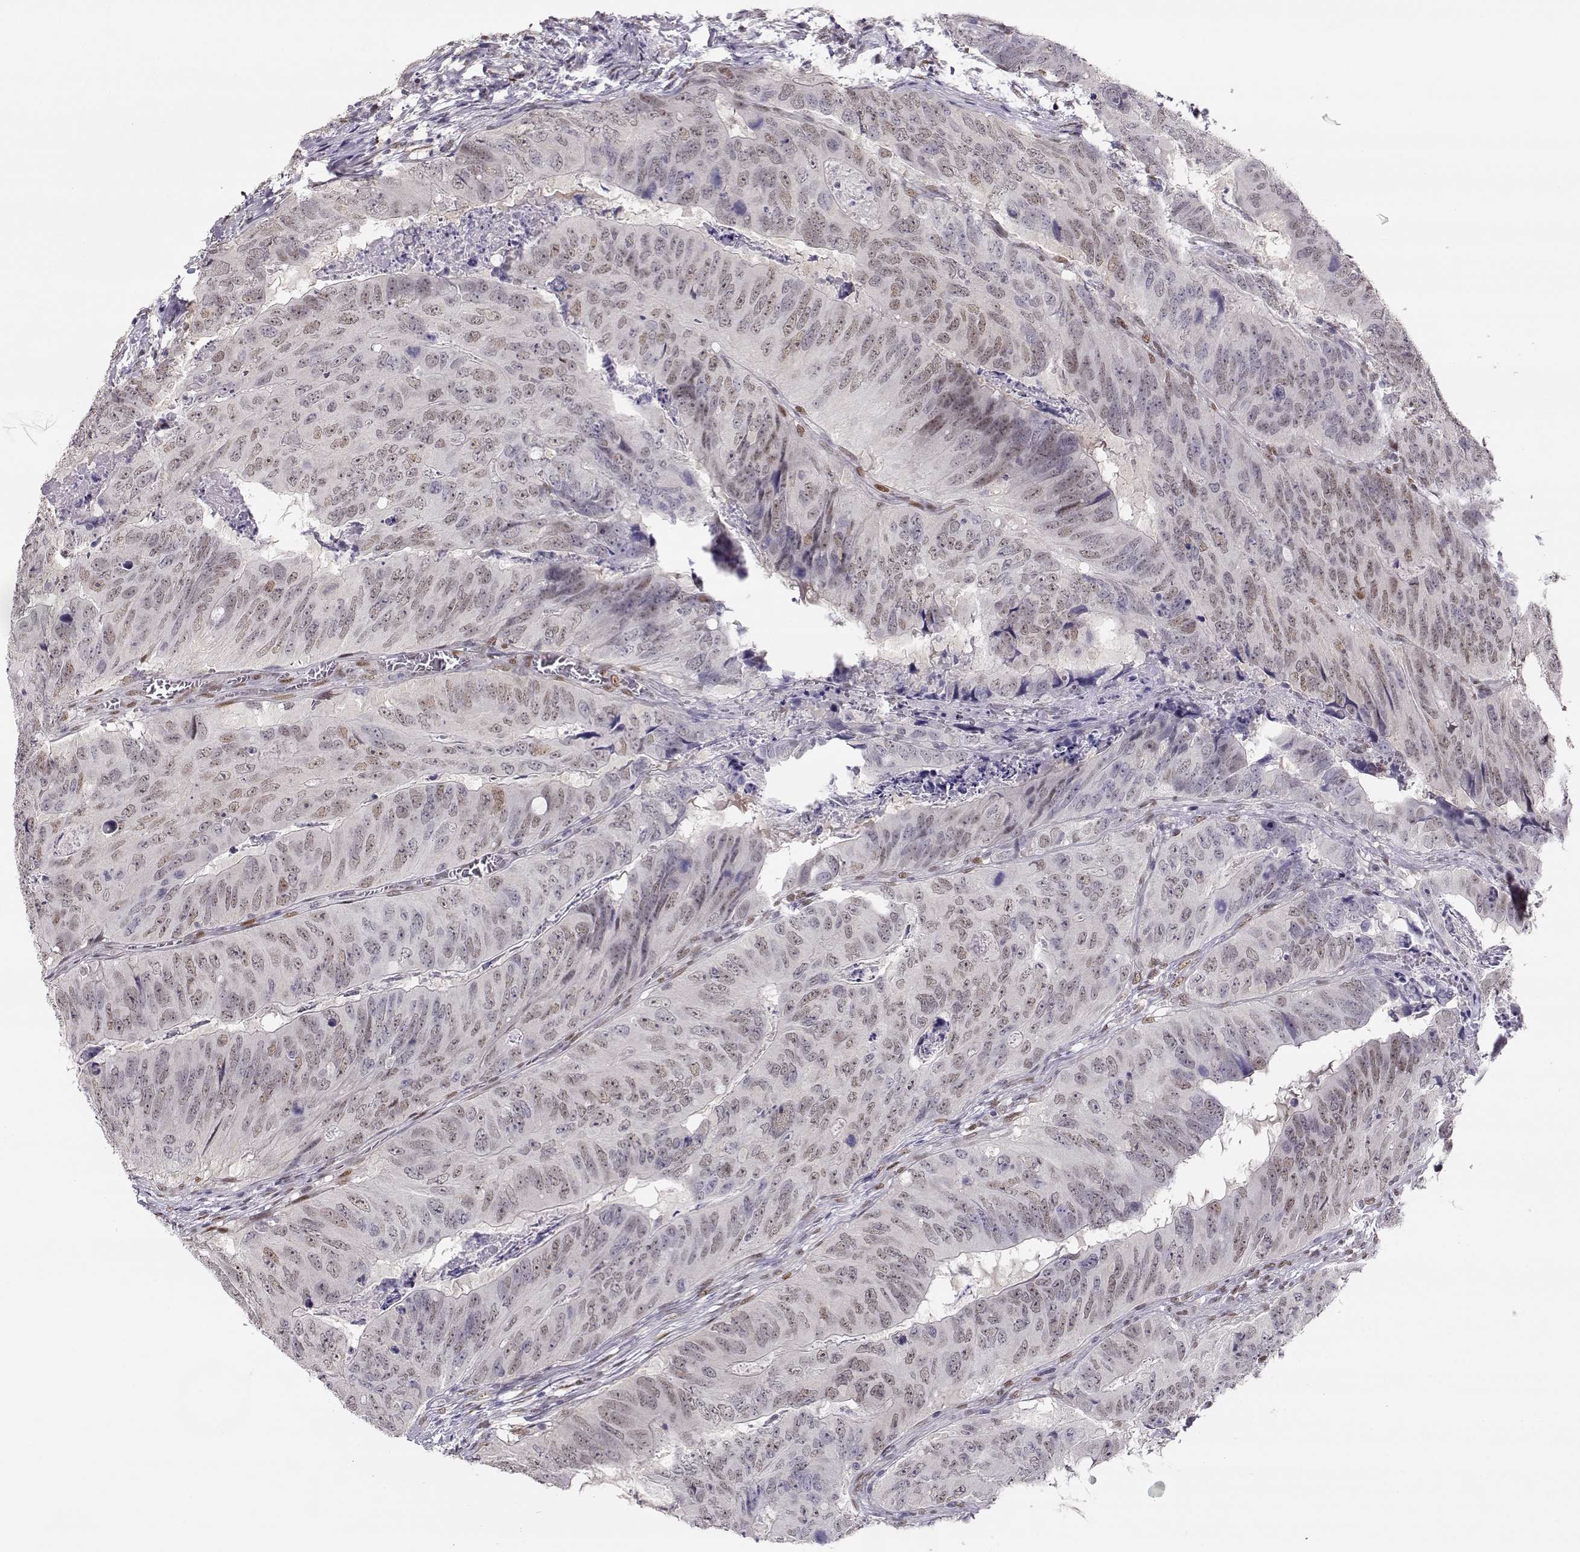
{"staining": {"intensity": "weak", "quantity": "25%-75%", "location": "nuclear"}, "tissue": "colorectal cancer", "cell_type": "Tumor cells", "image_type": "cancer", "snomed": [{"axis": "morphology", "description": "Adenocarcinoma, NOS"}, {"axis": "topography", "description": "Colon"}], "caption": "A low amount of weak nuclear expression is identified in about 25%-75% of tumor cells in colorectal cancer (adenocarcinoma) tissue.", "gene": "POLI", "patient": {"sex": "male", "age": 79}}